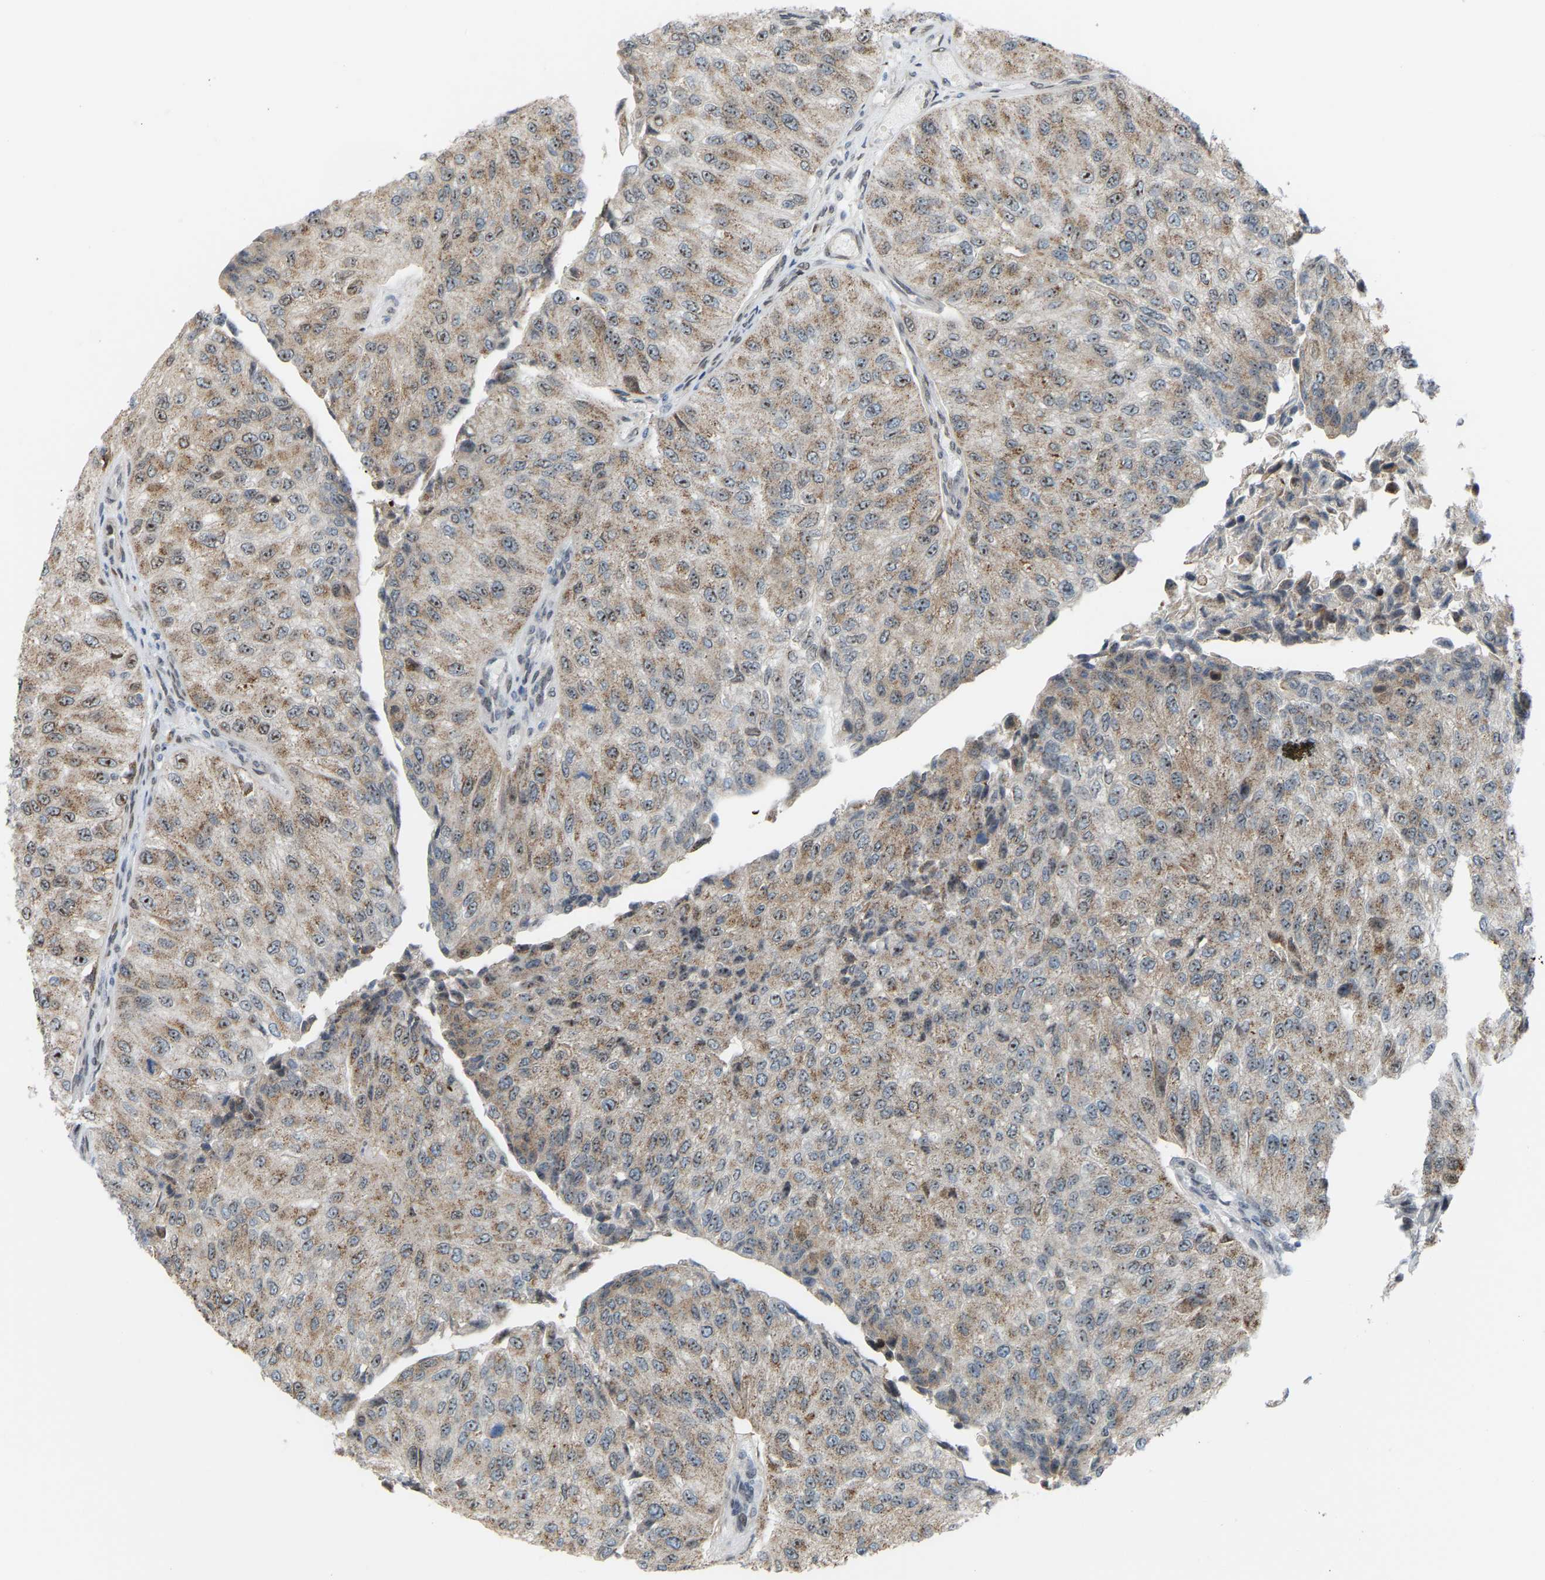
{"staining": {"intensity": "moderate", "quantity": ">75%", "location": "cytoplasmic/membranous"}, "tissue": "urothelial cancer", "cell_type": "Tumor cells", "image_type": "cancer", "snomed": [{"axis": "morphology", "description": "Urothelial carcinoma, High grade"}, {"axis": "topography", "description": "Kidney"}, {"axis": "topography", "description": "Urinary bladder"}], "caption": "Moderate cytoplasmic/membranous expression is identified in about >75% of tumor cells in urothelial carcinoma (high-grade). The staining was performed using DAB, with brown indicating positive protein expression. Nuclei are stained blue with hematoxylin.", "gene": "CROT", "patient": {"sex": "male", "age": 77}}